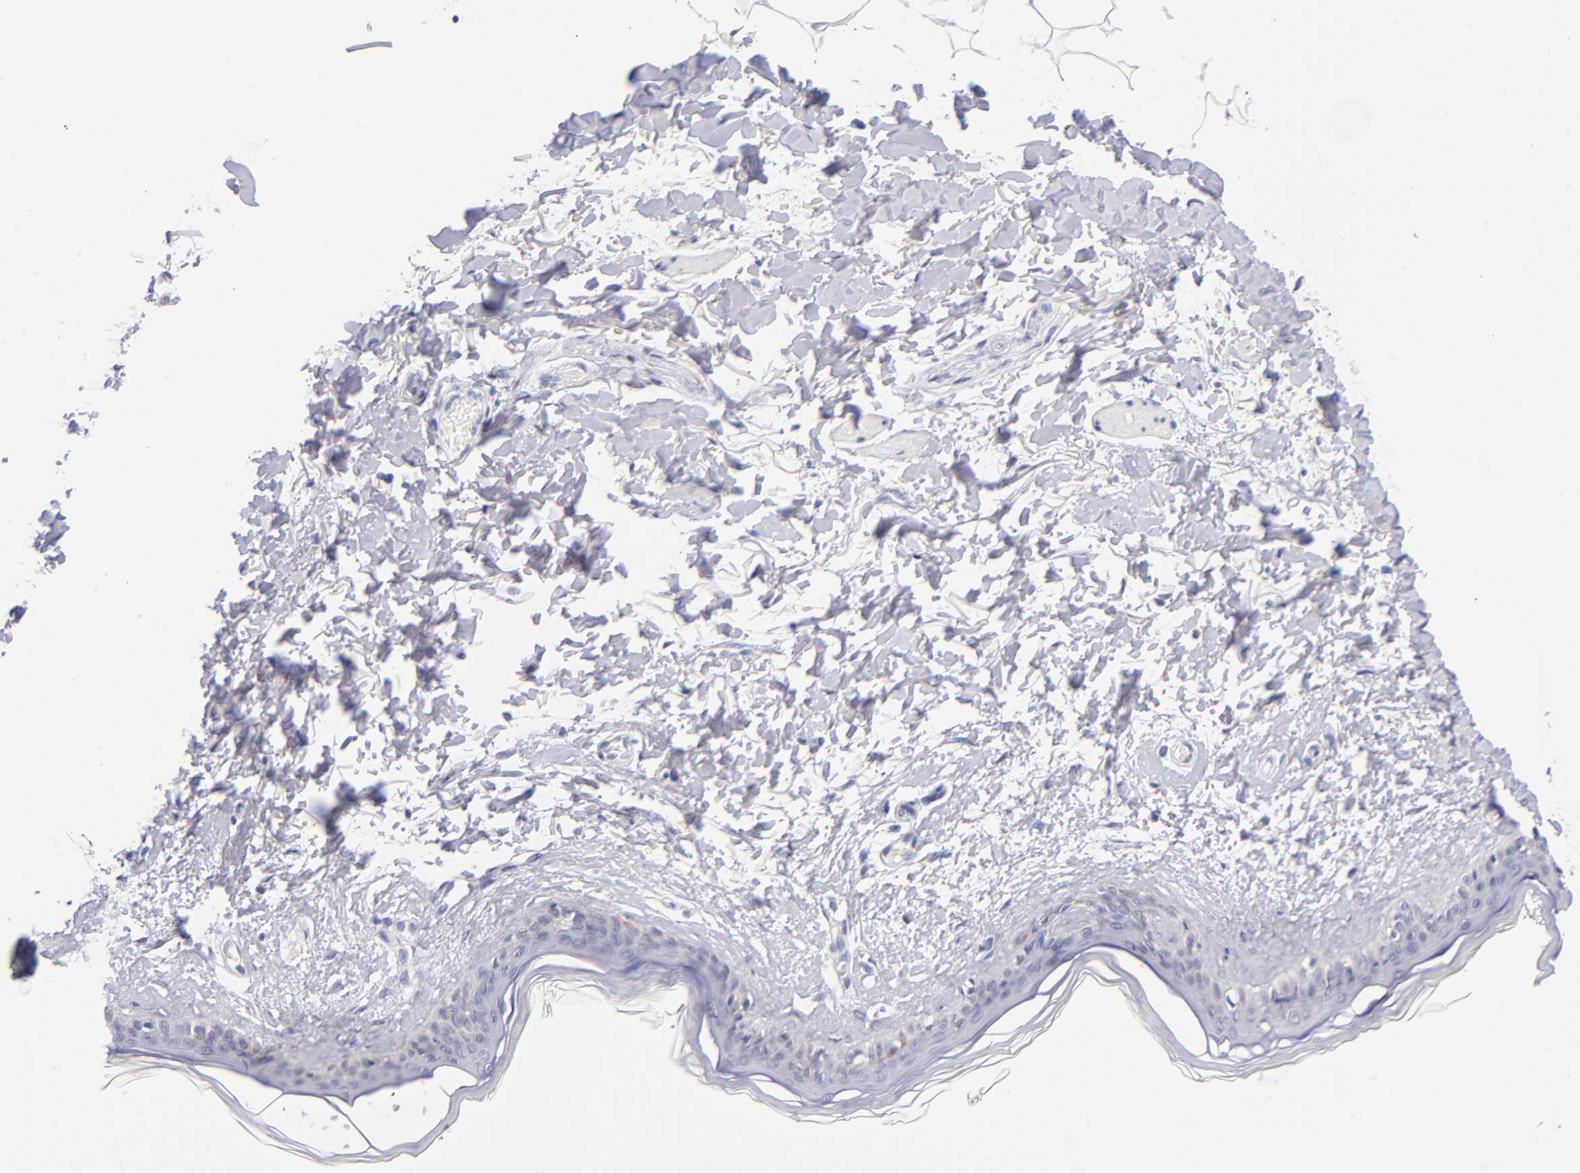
{"staining": {"intensity": "negative", "quantity": "none", "location": "none"}, "tissue": "skin", "cell_type": "Fibroblasts", "image_type": "normal", "snomed": [{"axis": "morphology", "description": "Normal tissue, NOS"}, {"axis": "topography", "description": "Skin"}], "caption": "Immunohistochemistry histopathology image of unremarkable human skin stained for a protein (brown), which displays no staining in fibroblasts. The staining was performed using DAB to visualize the protein expression in brown, while the nuclei were stained in blue with hematoxylin (Magnification: 20x).", "gene": "SNRPB", "patient": {"sex": "female", "age": 56}}